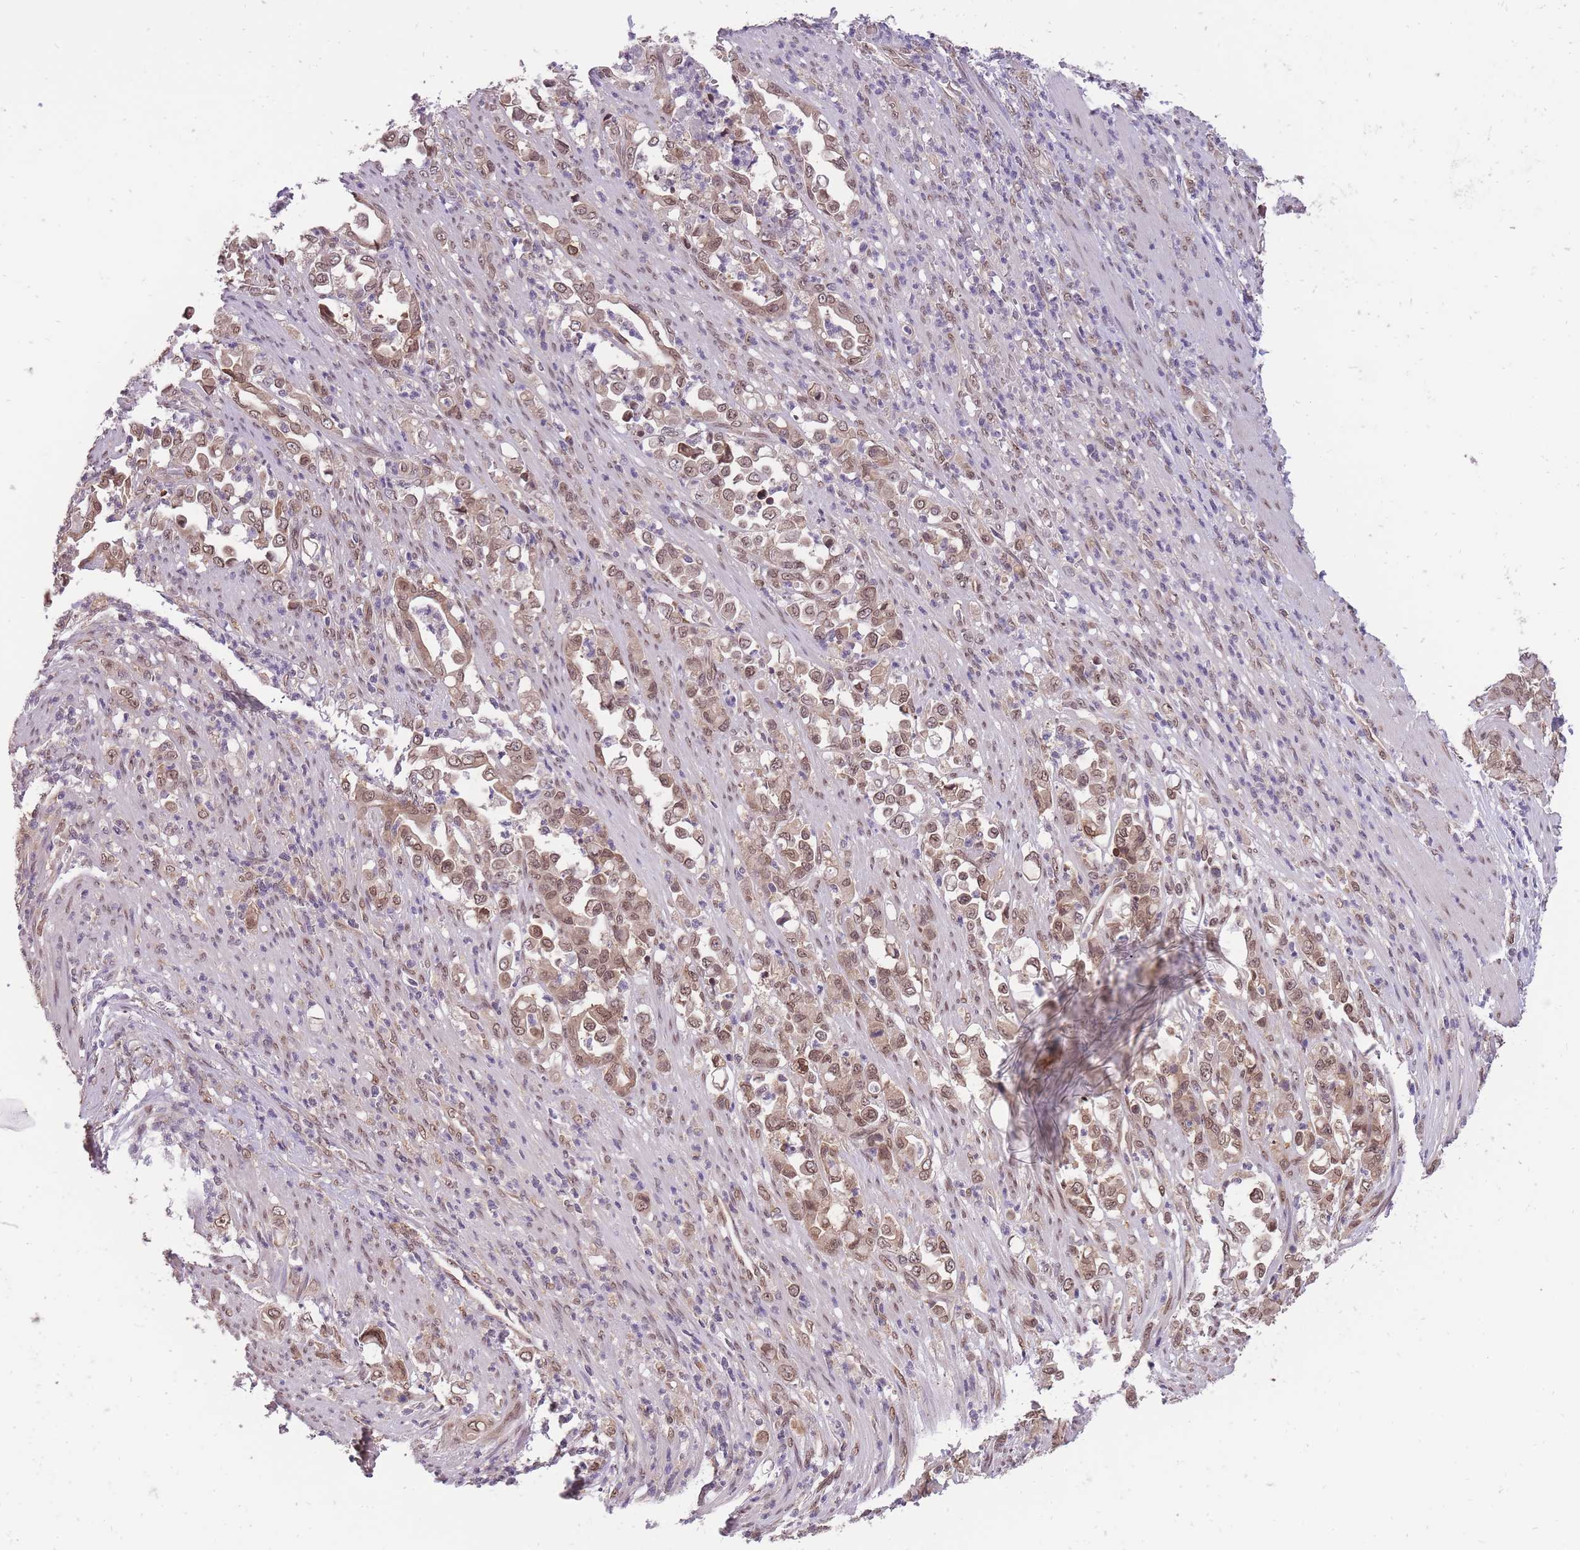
{"staining": {"intensity": "weak", "quantity": ">75%", "location": "nuclear"}, "tissue": "stomach cancer", "cell_type": "Tumor cells", "image_type": "cancer", "snomed": [{"axis": "morphology", "description": "Normal tissue, NOS"}, {"axis": "morphology", "description": "Adenocarcinoma, NOS"}, {"axis": "topography", "description": "Stomach"}], "caption": "Brown immunohistochemical staining in human stomach adenocarcinoma exhibits weak nuclear staining in about >75% of tumor cells.", "gene": "CDIP1", "patient": {"sex": "female", "age": 79}}